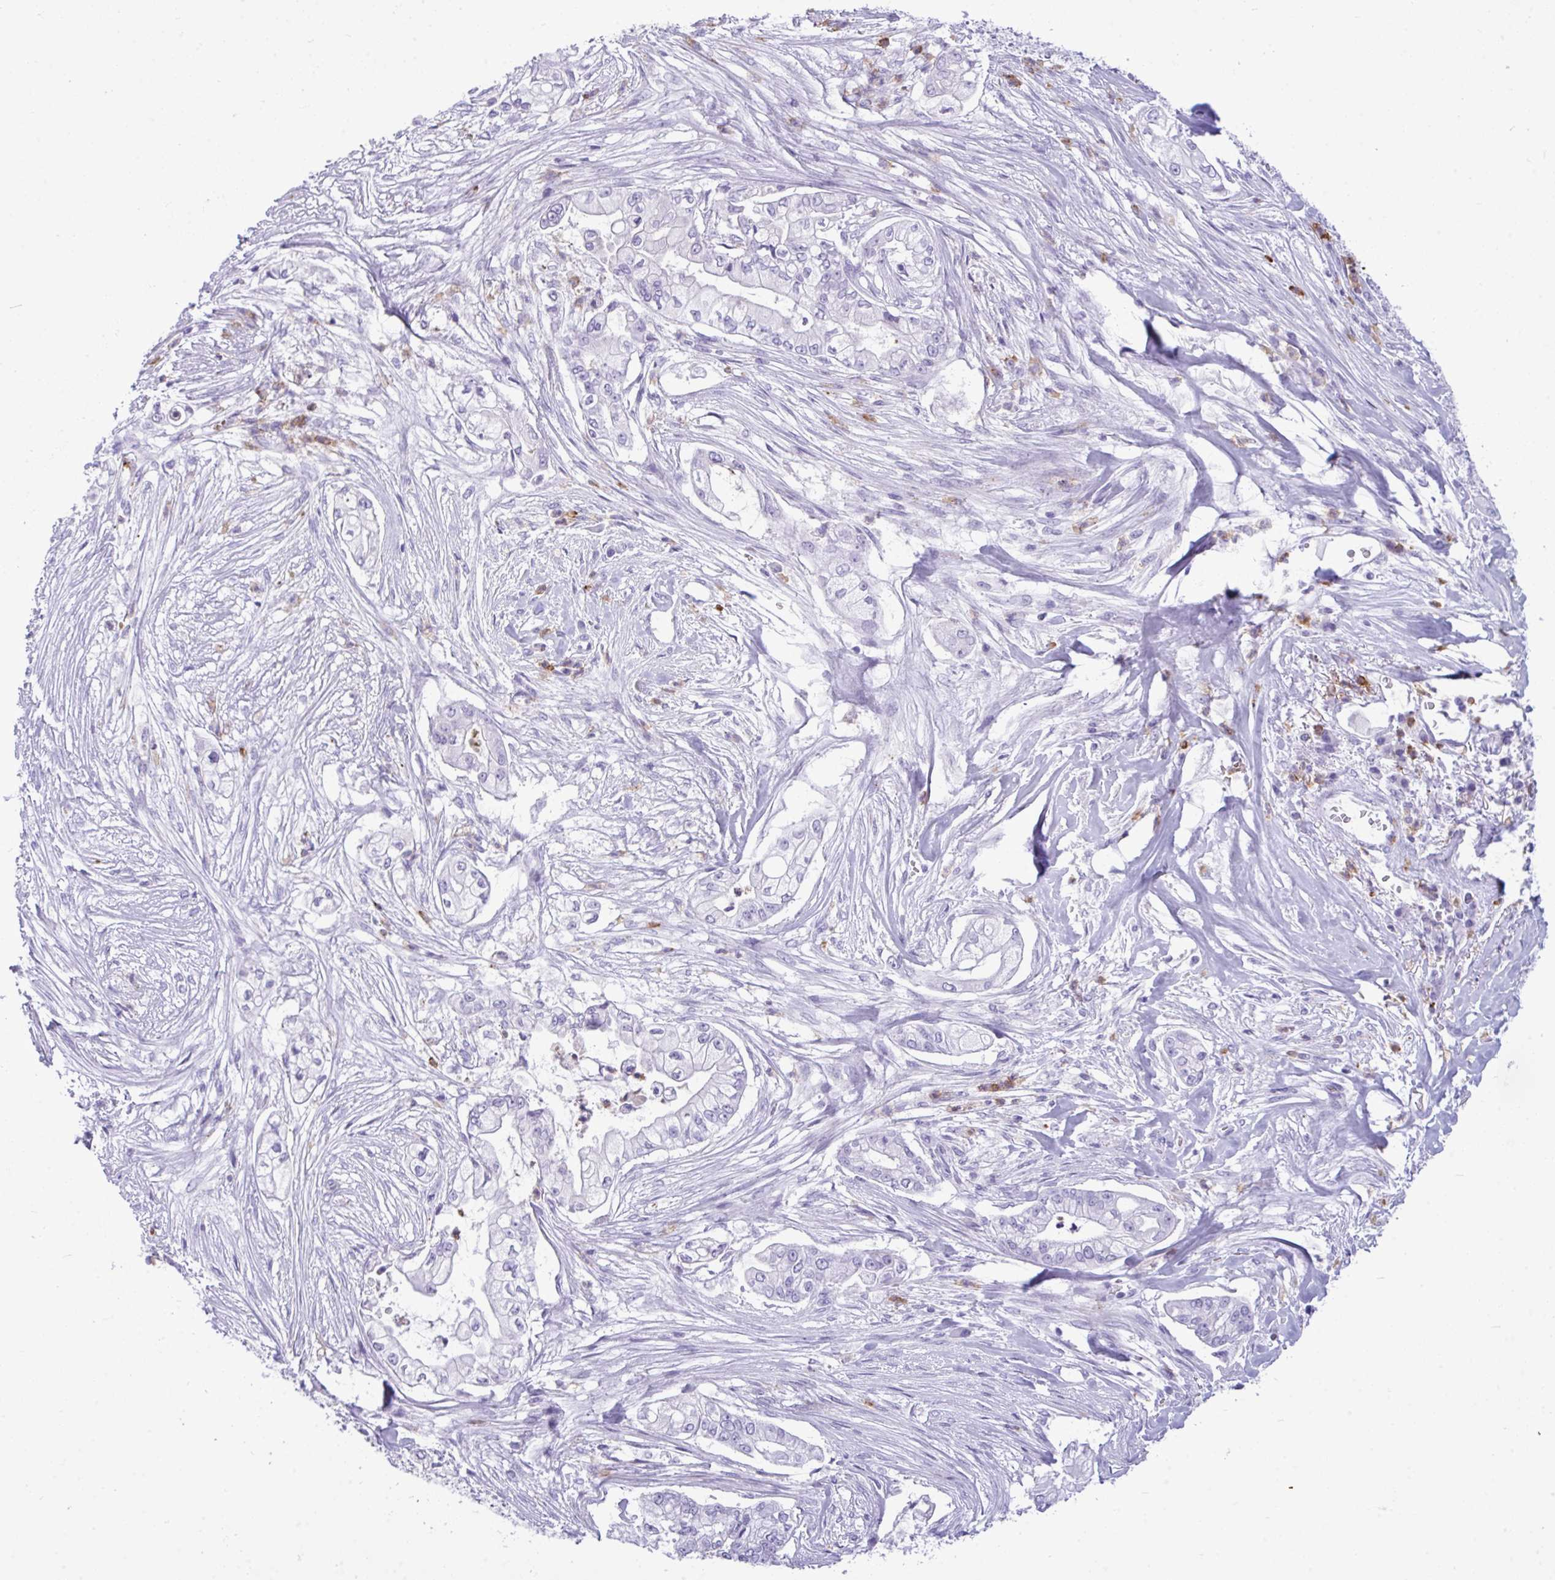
{"staining": {"intensity": "negative", "quantity": "none", "location": "none"}, "tissue": "pancreatic cancer", "cell_type": "Tumor cells", "image_type": "cancer", "snomed": [{"axis": "morphology", "description": "Adenocarcinoma, NOS"}, {"axis": "topography", "description": "Pancreas"}], "caption": "Image shows no protein staining in tumor cells of pancreatic adenocarcinoma tissue. (Brightfield microscopy of DAB immunohistochemistry at high magnification).", "gene": "ARHGAP42", "patient": {"sex": "female", "age": 69}}